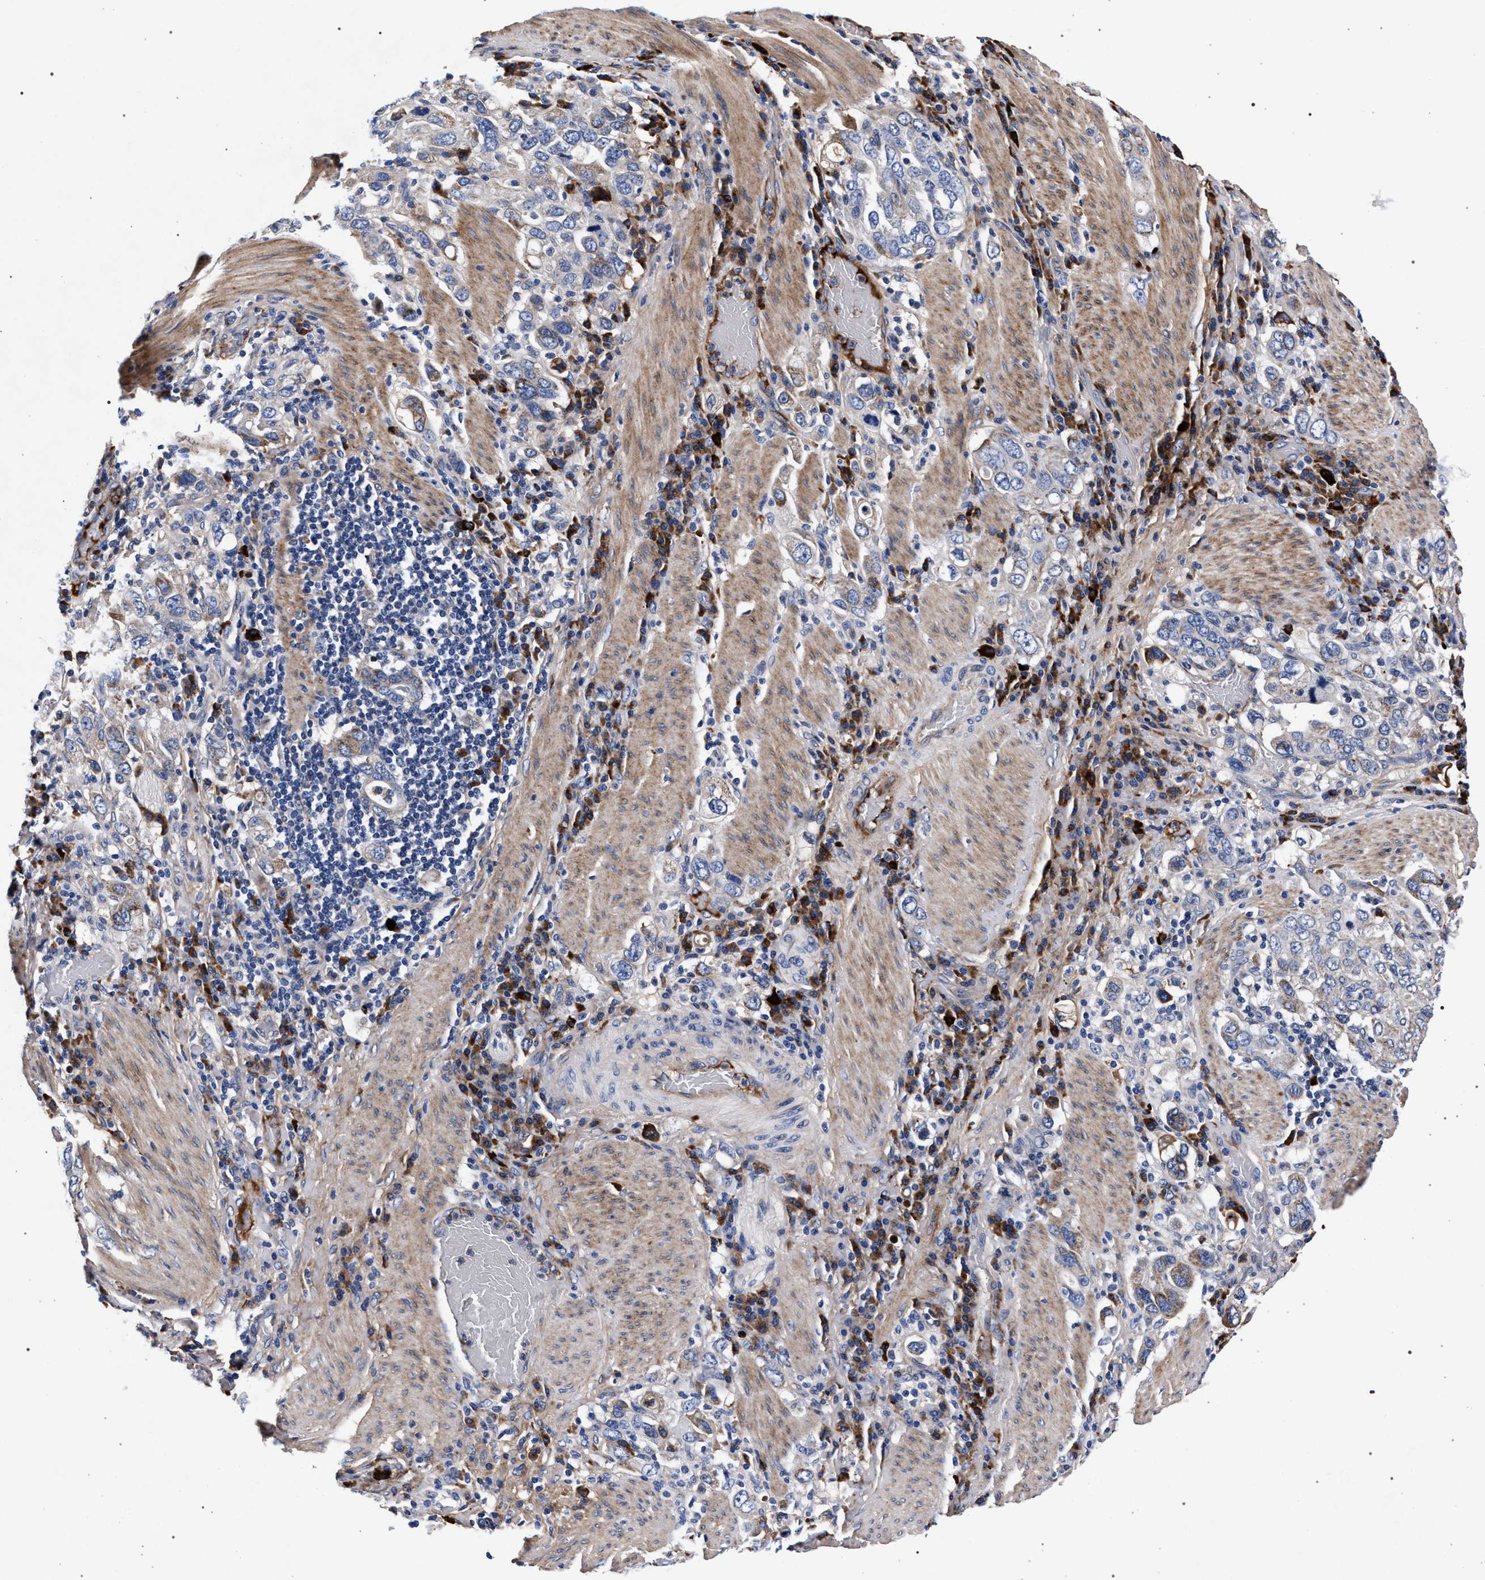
{"staining": {"intensity": "weak", "quantity": "<25%", "location": "cytoplasmic/membranous"}, "tissue": "stomach cancer", "cell_type": "Tumor cells", "image_type": "cancer", "snomed": [{"axis": "morphology", "description": "Adenocarcinoma, NOS"}, {"axis": "topography", "description": "Stomach, upper"}], "caption": "High magnification brightfield microscopy of adenocarcinoma (stomach) stained with DAB (3,3'-diaminobenzidine) (brown) and counterstained with hematoxylin (blue): tumor cells show no significant expression.", "gene": "ACOX1", "patient": {"sex": "male", "age": 62}}